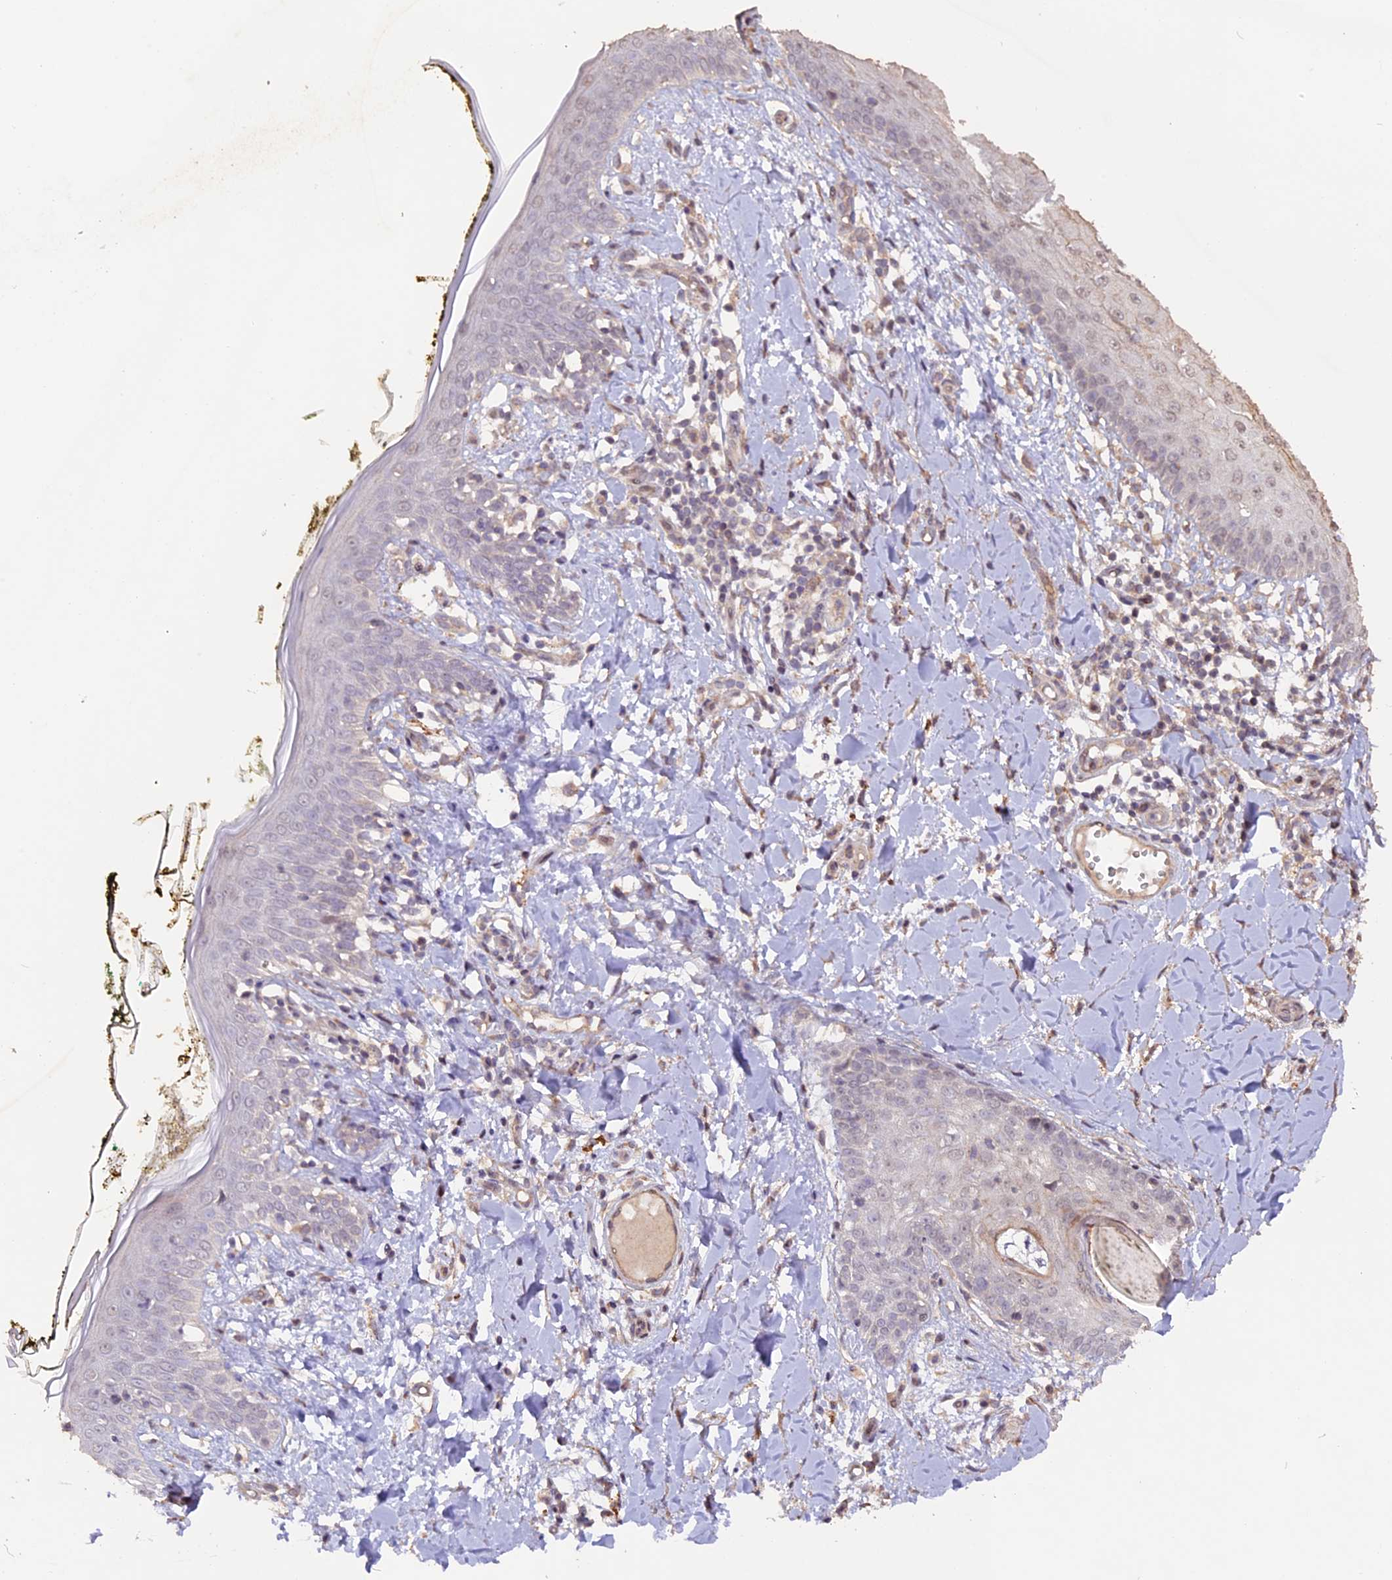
{"staining": {"intensity": "weak", "quantity": ">75%", "location": "cytoplasmic/membranous"}, "tissue": "skin", "cell_type": "Fibroblasts", "image_type": "normal", "snomed": [{"axis": "morphology", "description": "Normal tissue, NOS"}, {"axis": "topography", "description": "Skin"}], "caption": "The micrograph demonstrates immunohistochemical staining of benign skin. There is weak cytoplasmic/membranous positivity is identified in approximately >75% of fibroblasts.", "gene": "GNB5", "patient": {"sex": "female", "age": 34}}